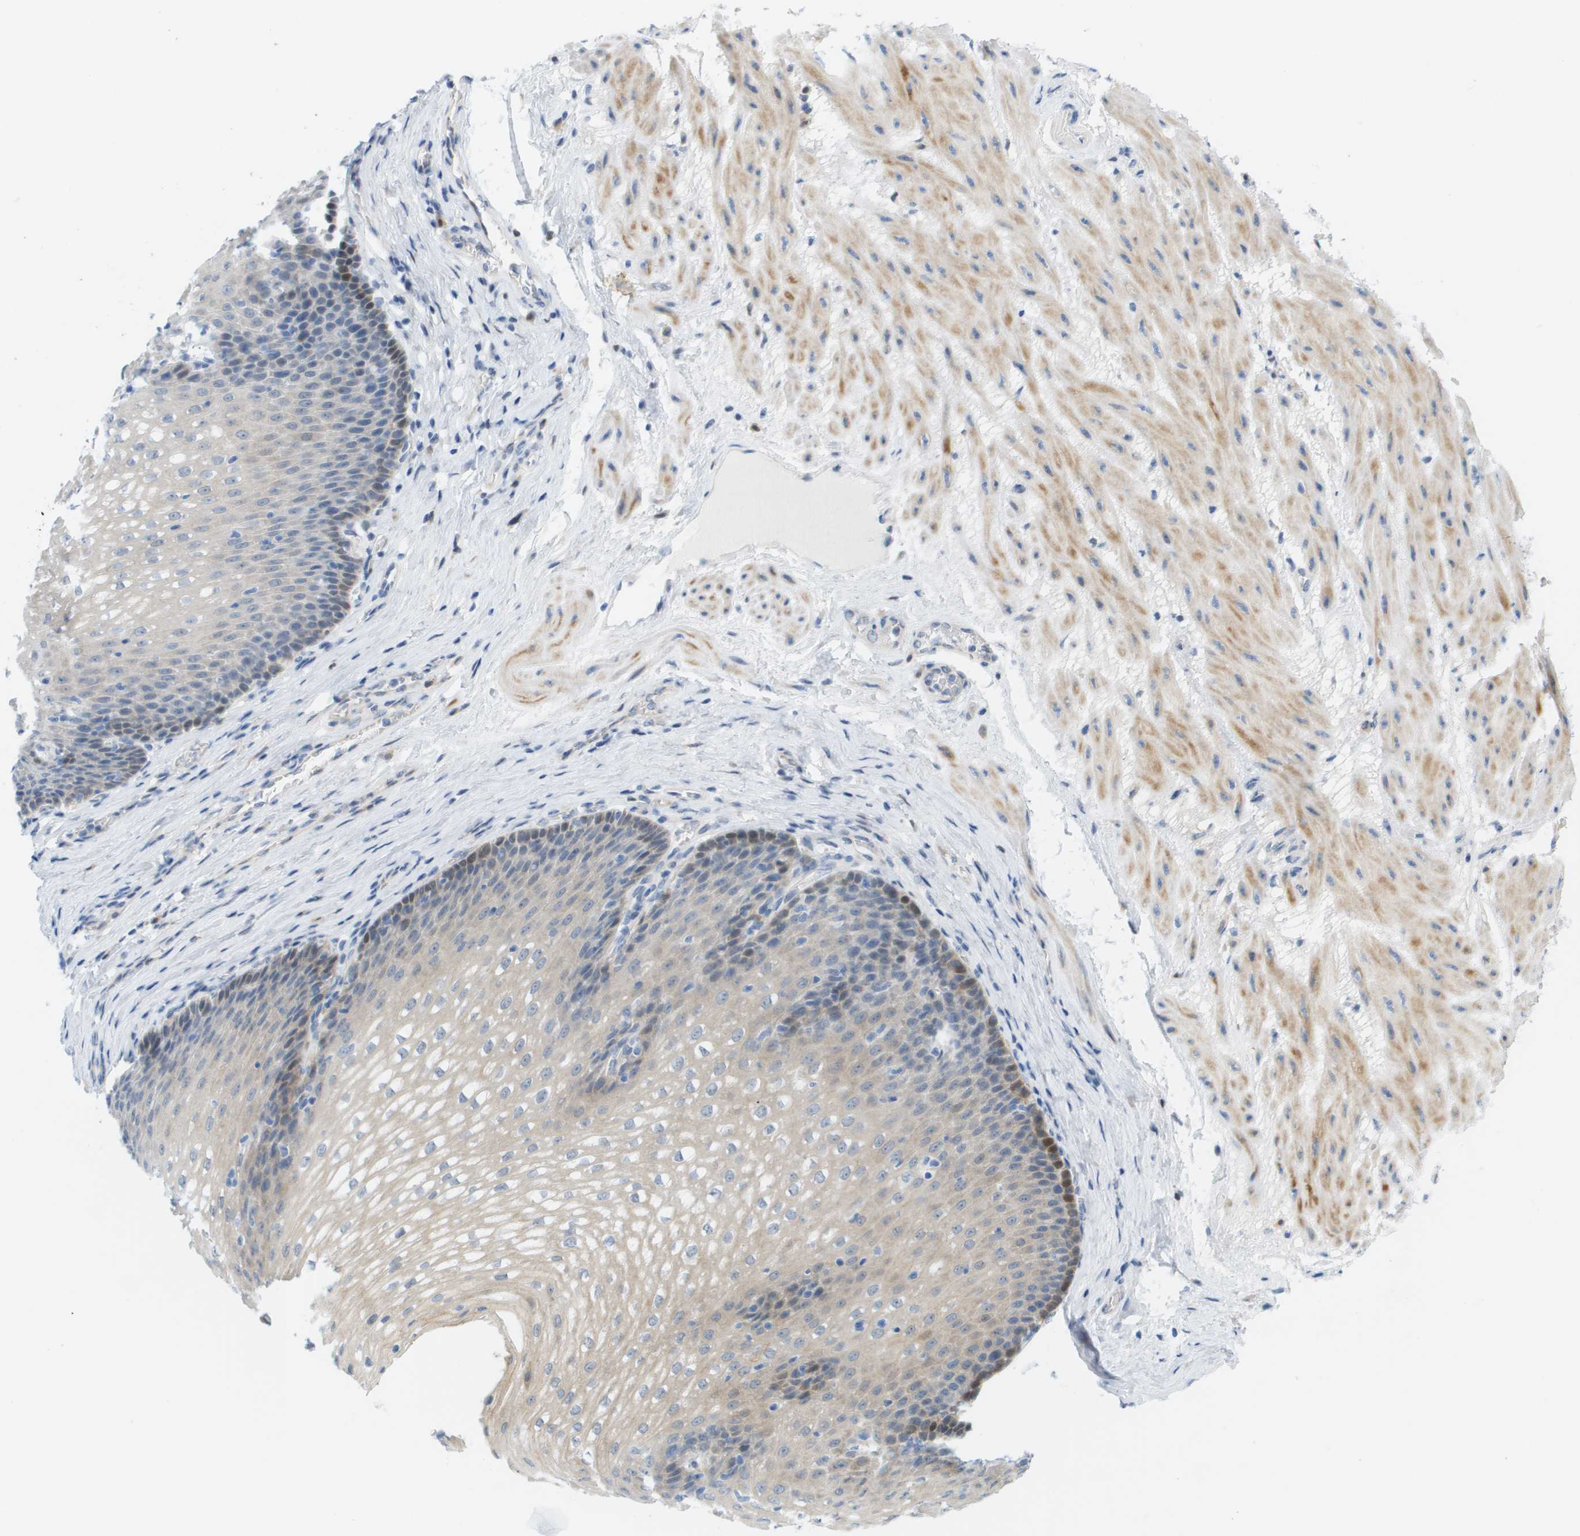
{"staining": {"intensity": "weak", "quantity": "25%-75%", "location": "cytoplasmic/membranous"}, "tissue": "esophagus", "cell_type": "Squamous epithelial cells", "image_type": "normal", "snomed": [{"axis": "morphology", "description": "Normal tissue, NOS"}, {"axis": "topography", "description": "Esophagus"}], "caption": "IHC (DAB) staining of benign human esophagus shows weak cytoplasmic/membranous protein expression in about 25%-75% of squamous epithelial cells.", "gene": "CUL9", "patient": {"sex": "male", "age": 48}}